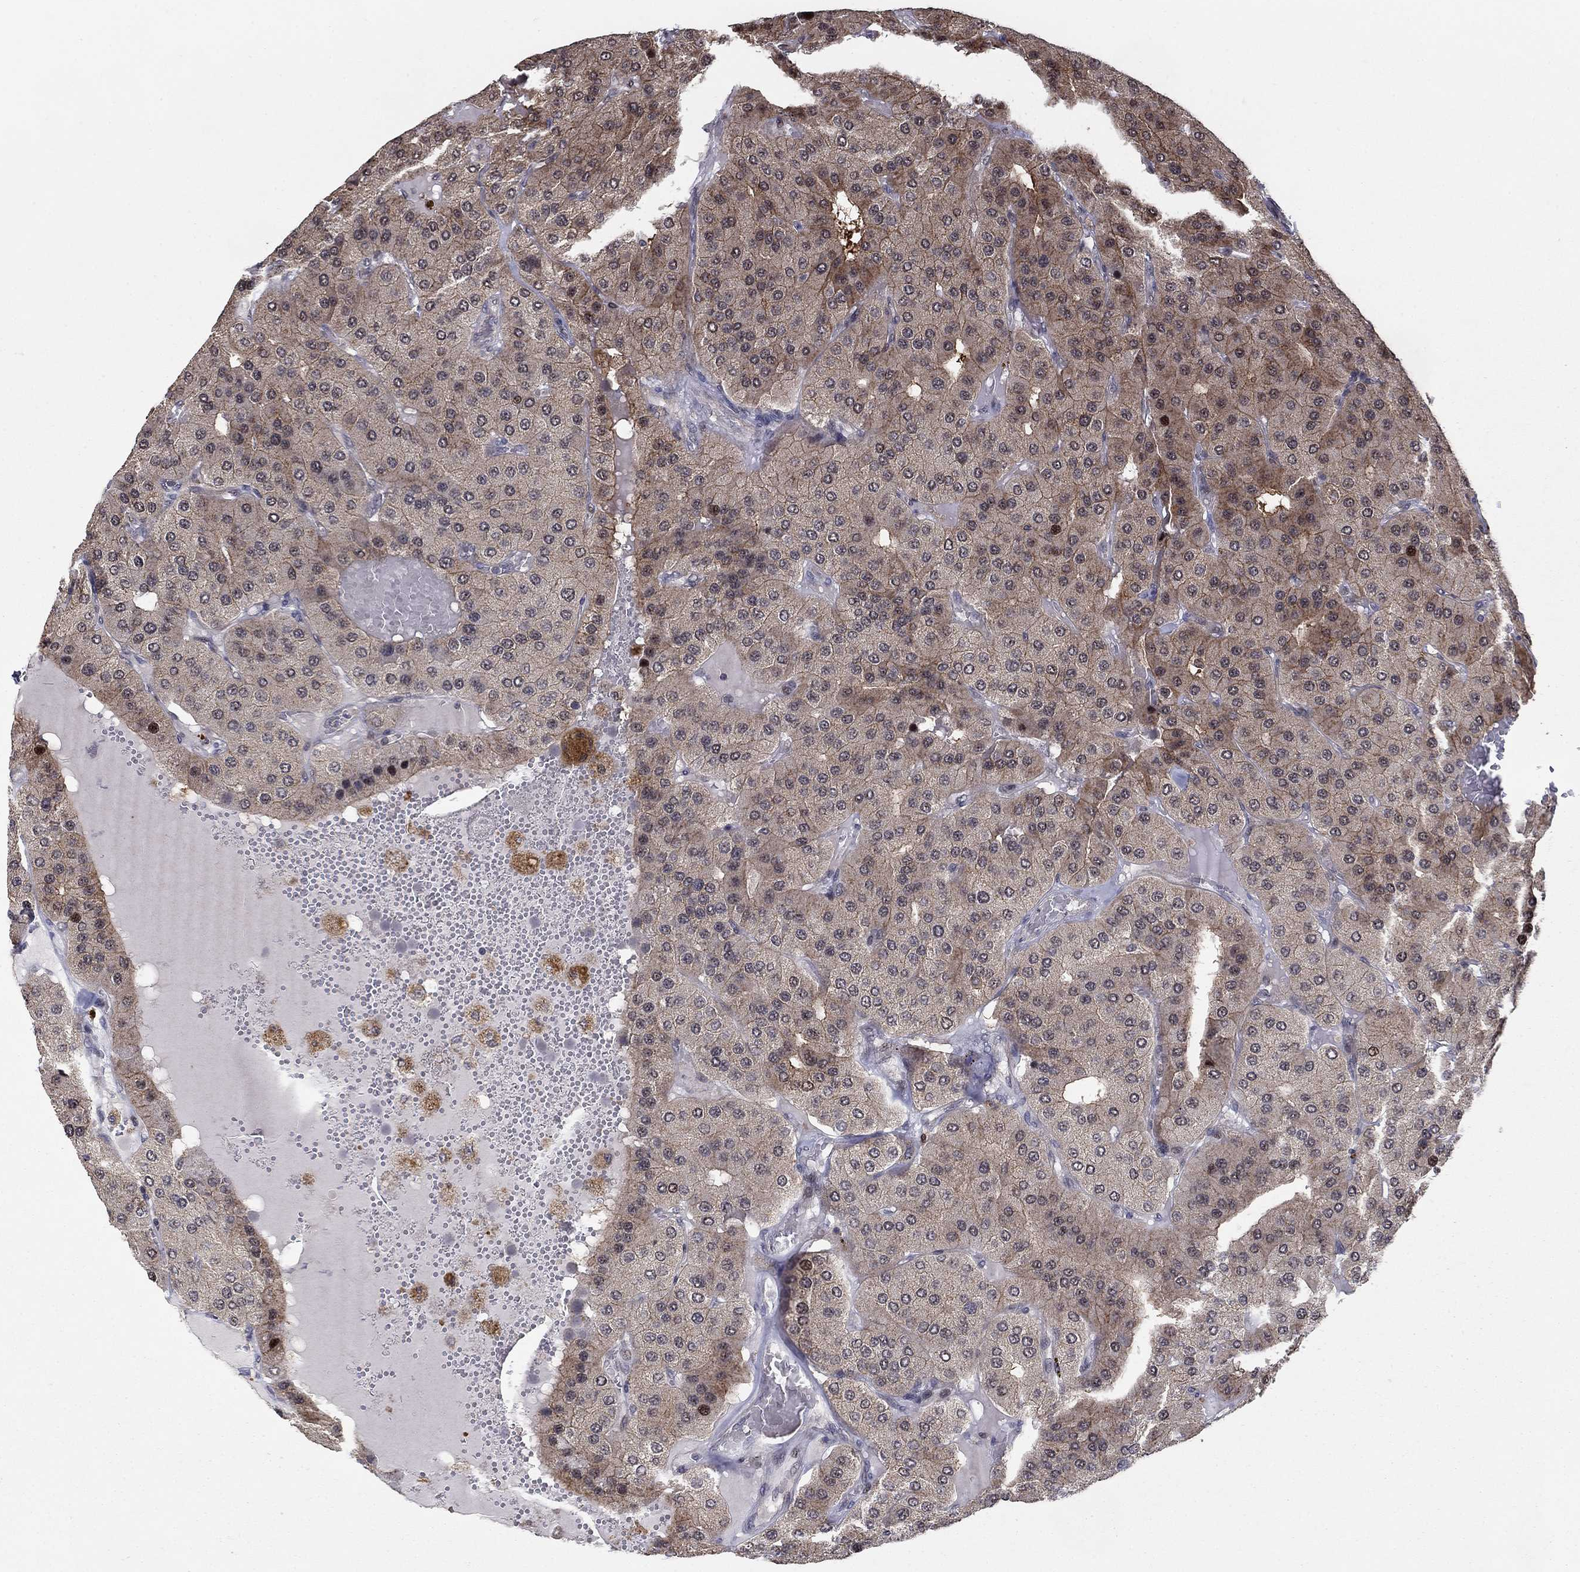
{"staining": {"intensity": "moderate", "quantity": "<25%", "location": "cytoplasmic/membranous,nuclear"}, "tissue": "parathyroid gland", "cell_type": "Glandular cells", "image_type": "normal", "snomed": [{"axis": "morphology", "description": "Normal tissue, NOS"}, {"axis": "morphology", "description": "Adenoma, NOS"}, {"axis": "topography", "description": "Parathyroid gland"}], "caption": "Immunohistochemical staining of normal human parathyroid gland reveals moderate cytoplasmic/membranous,nuclear protein staining in approximately <25% of glandular cells.", "gene": "LPCAT4", "patient": {"sex": "female", "age": 86}}